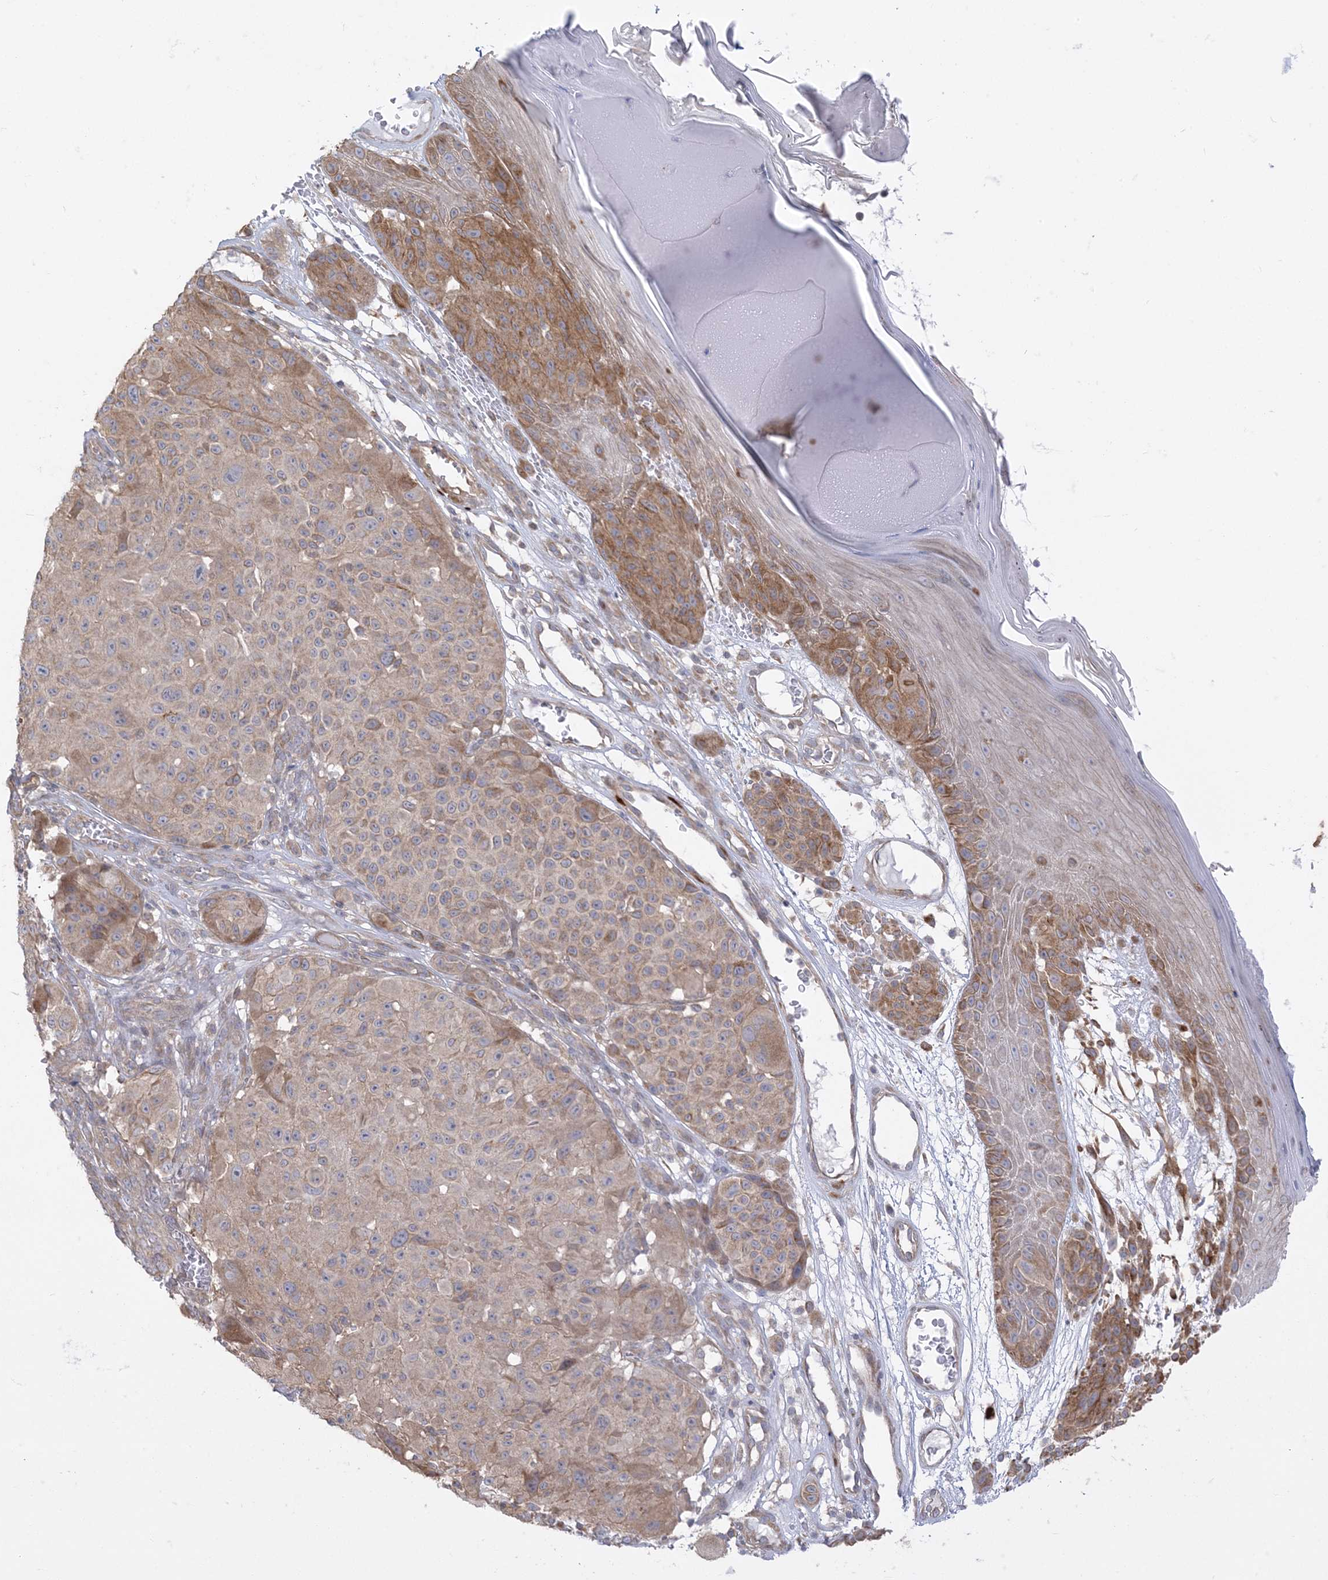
{"staining": {"intensity": "moderate", "quantity": "25%-75%", "location": "cytoplasmic/membranous"}, "tissue": "melanoma", "cell_type": "Tumor cells", "image_type": "cancer", "snomed": [{"axis": "morphology", "description": "Malignant melanoma, NOS"}, {"axis": "topography", "description": "Skin"}], "caption": "An IHC micrograph of tumor tissue is shown. Protein staining in brown shows moderate cytoplasmic/membranous positivity in melanoma within tumor cells.", "gene": "ZC3H6", "patient": {"sex": "male", "age": 83}}